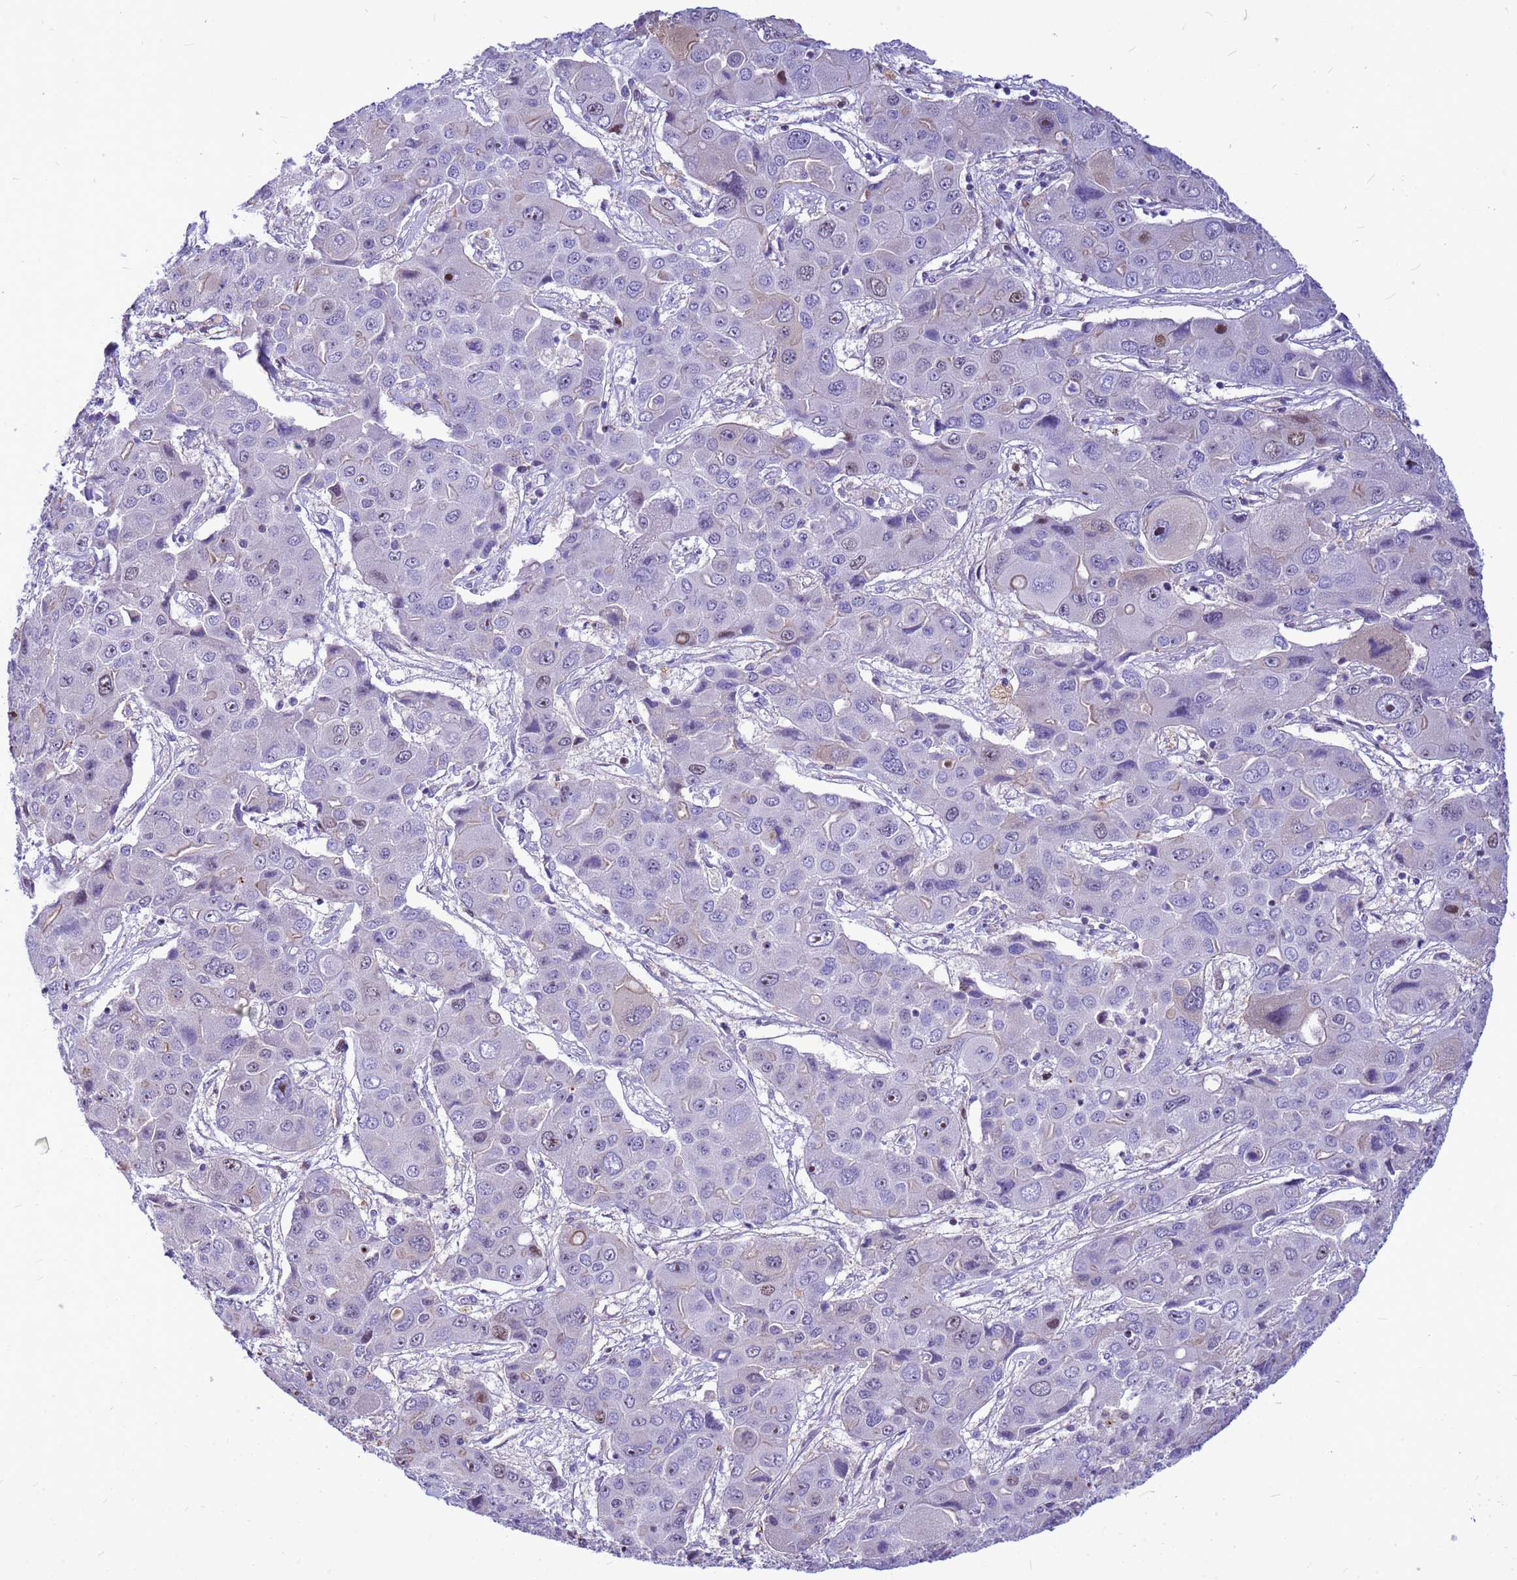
{"staining": {"intensity": "negative", "quantity": "none", "location": "none"}, "tissue": "liver cancer", "cell_type": "Tumor cells", "image_type": "cancer", "snomed": [{"axis": "morphology", "description": "Cholangiocarcinoma"}, {"axis": "topography", "description": "Liver"}], "caption": "Image shows no significant protein positivity in tumor cells of cholangiocarcinoma (liver).", "gene": "ADAMTS7", "patient": {"sex": "male", "age": 67}}